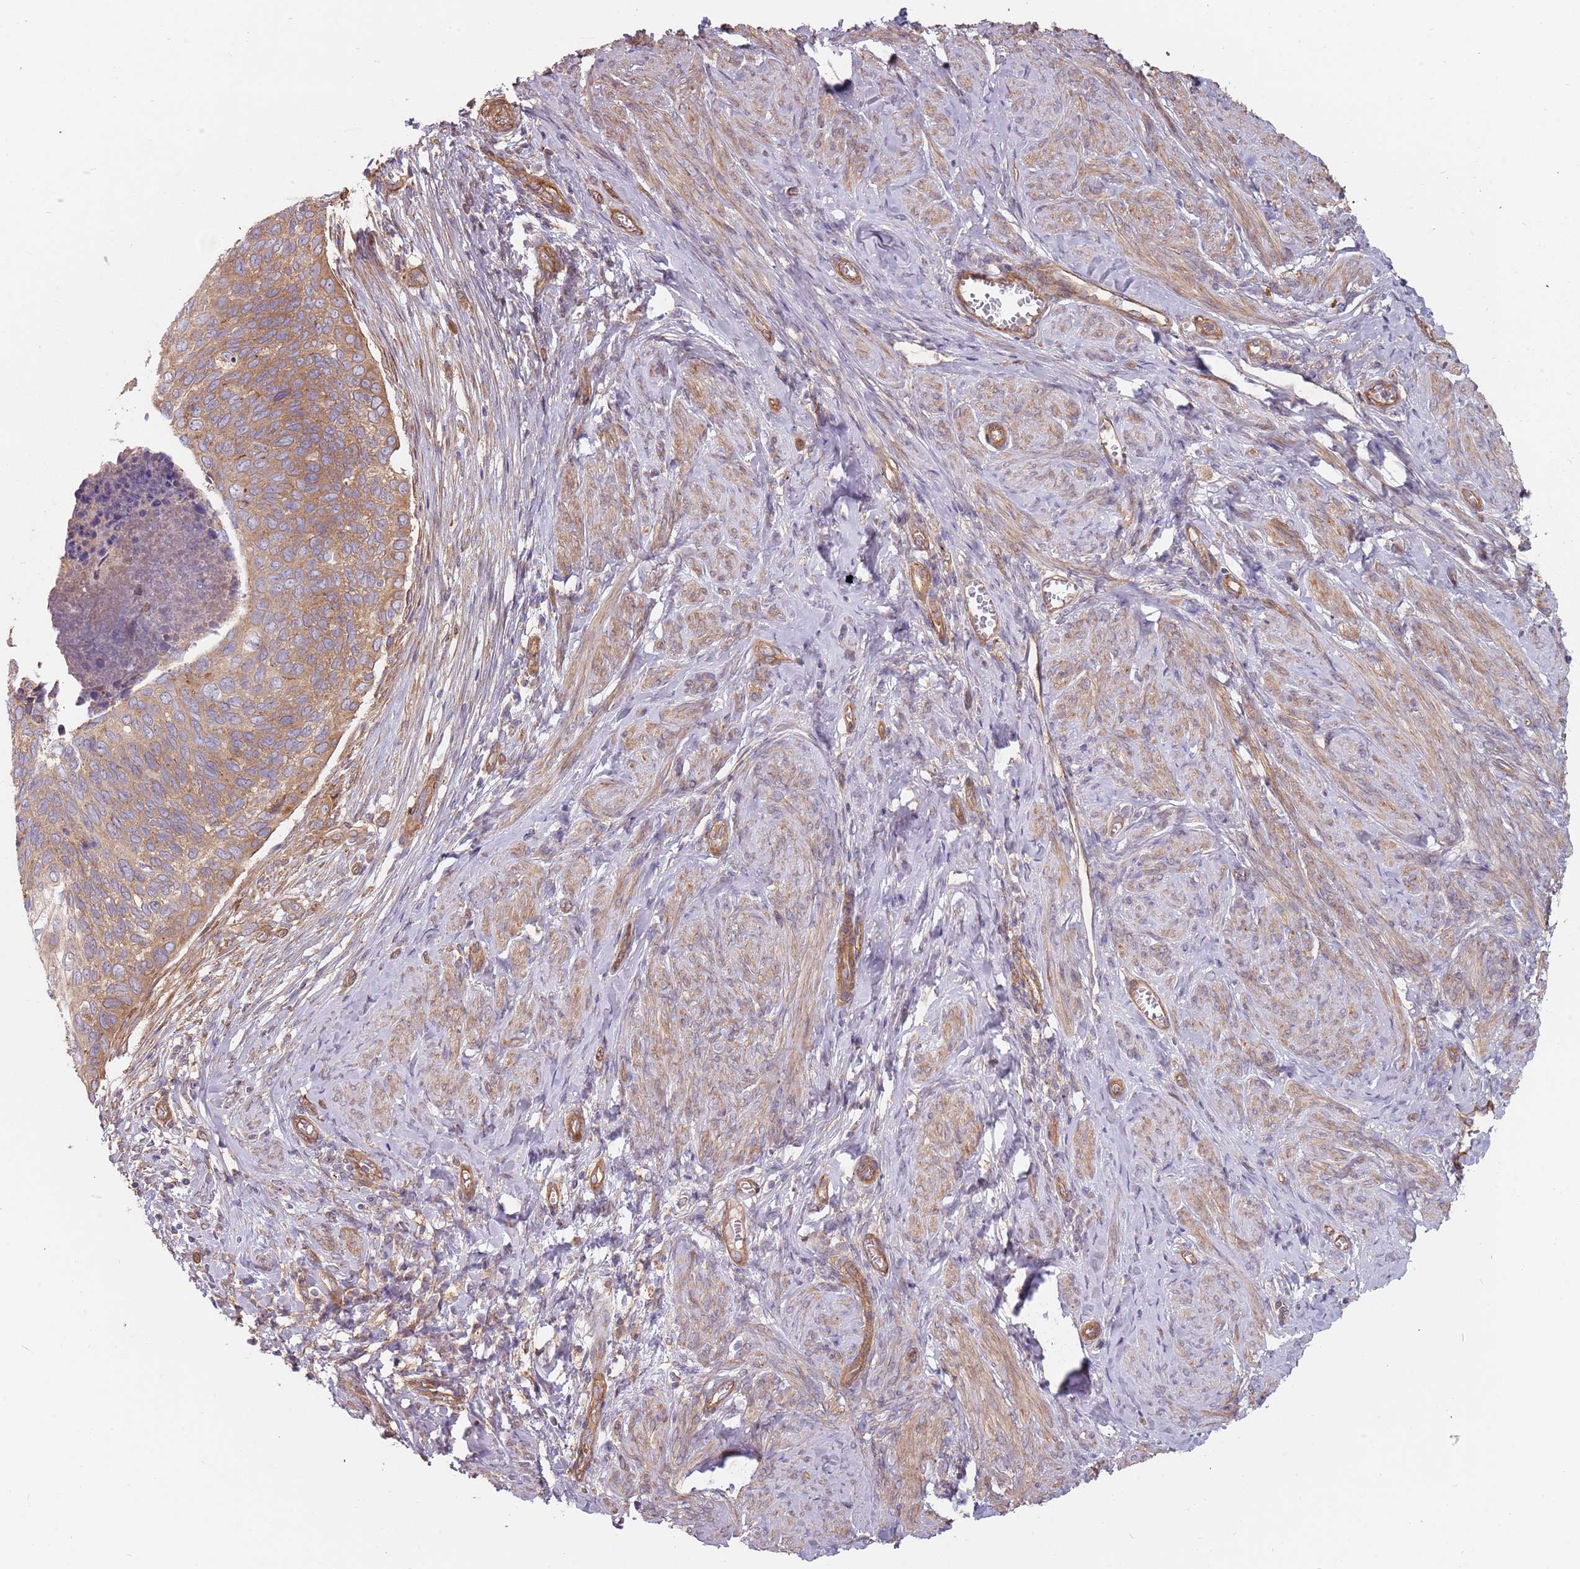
{"staining": {"intensity": "moderate", "quantity": ">75%", "location": "cytoplasmic/membranous"}, "tissue": "cervical cancer", "cell_type": "Tumor cells", "image_type": "cancer", "snomed": [{"axis": "morphology", "description": "Squamous cell carcinoma, NOS"}, {"axis": "topography", "description": "Cervix"}], "caption": "Protein staining by immunohistochemistry (IHC) shows moderate cytoplasmic/membranous staining in approximately >75% of tumor cells in cervical cancer (squamous cell carcinoma).", "gene": "SPDL1", "patient": {"sex": "female", "age": 80}}